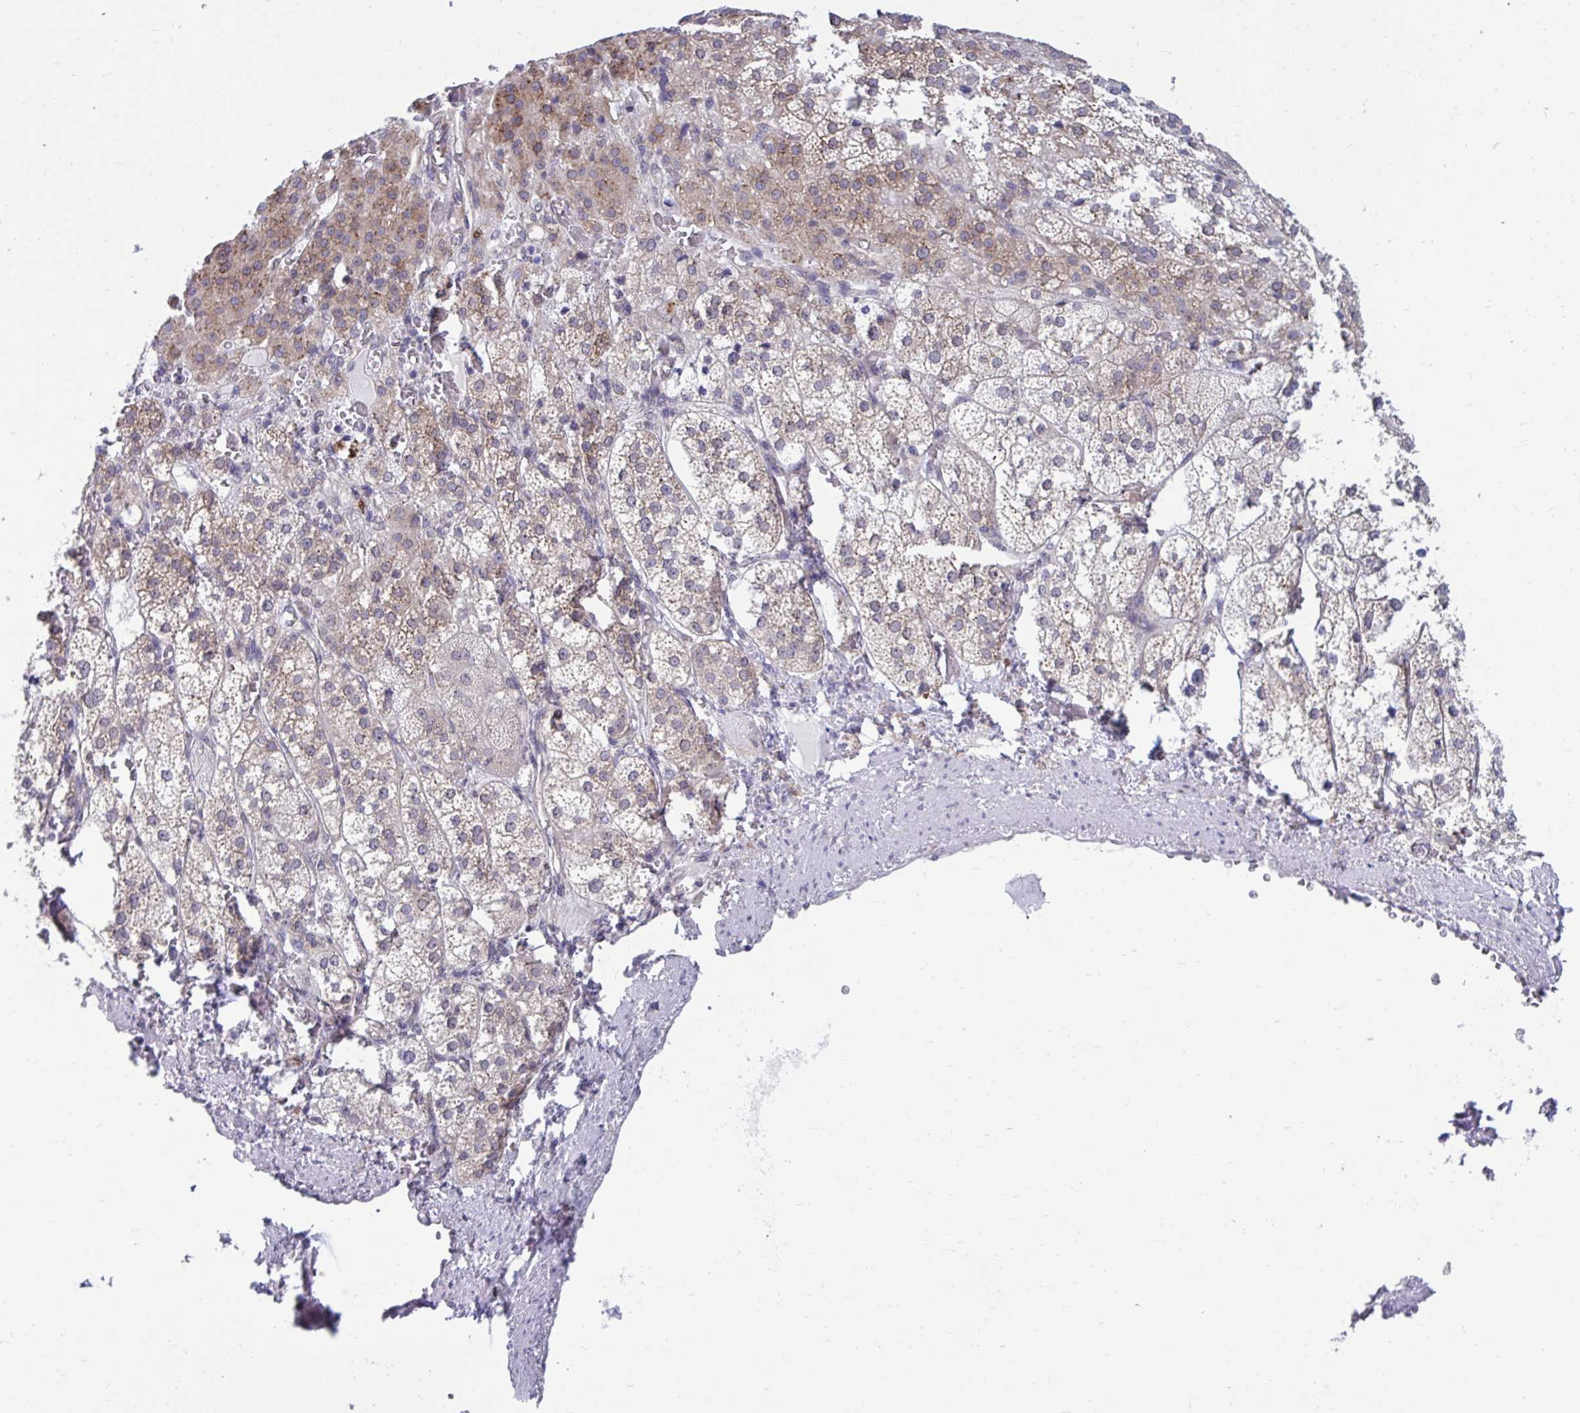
{"staining": {"intensity": "moderate", "quantity": ">75%", "location": "cytoplasmic/membranous"}, "tissue": "adrenal gland", "cell_type": "Glandular cells", "image_type": "normal", "snomed": [{"axis": "morphology", "description": "Normal tissue, NOS"}, {"axis": "topography", "description": "Adrenal gland"}], "caption": "Immunohistochemical staining of benign adrenal gland shows medium levels of moderate cytoplasmic/membranous positivity in about >75% of glandular cells.", "gene": "SELENON", "patient": {"sex": "female", "age": 60}}